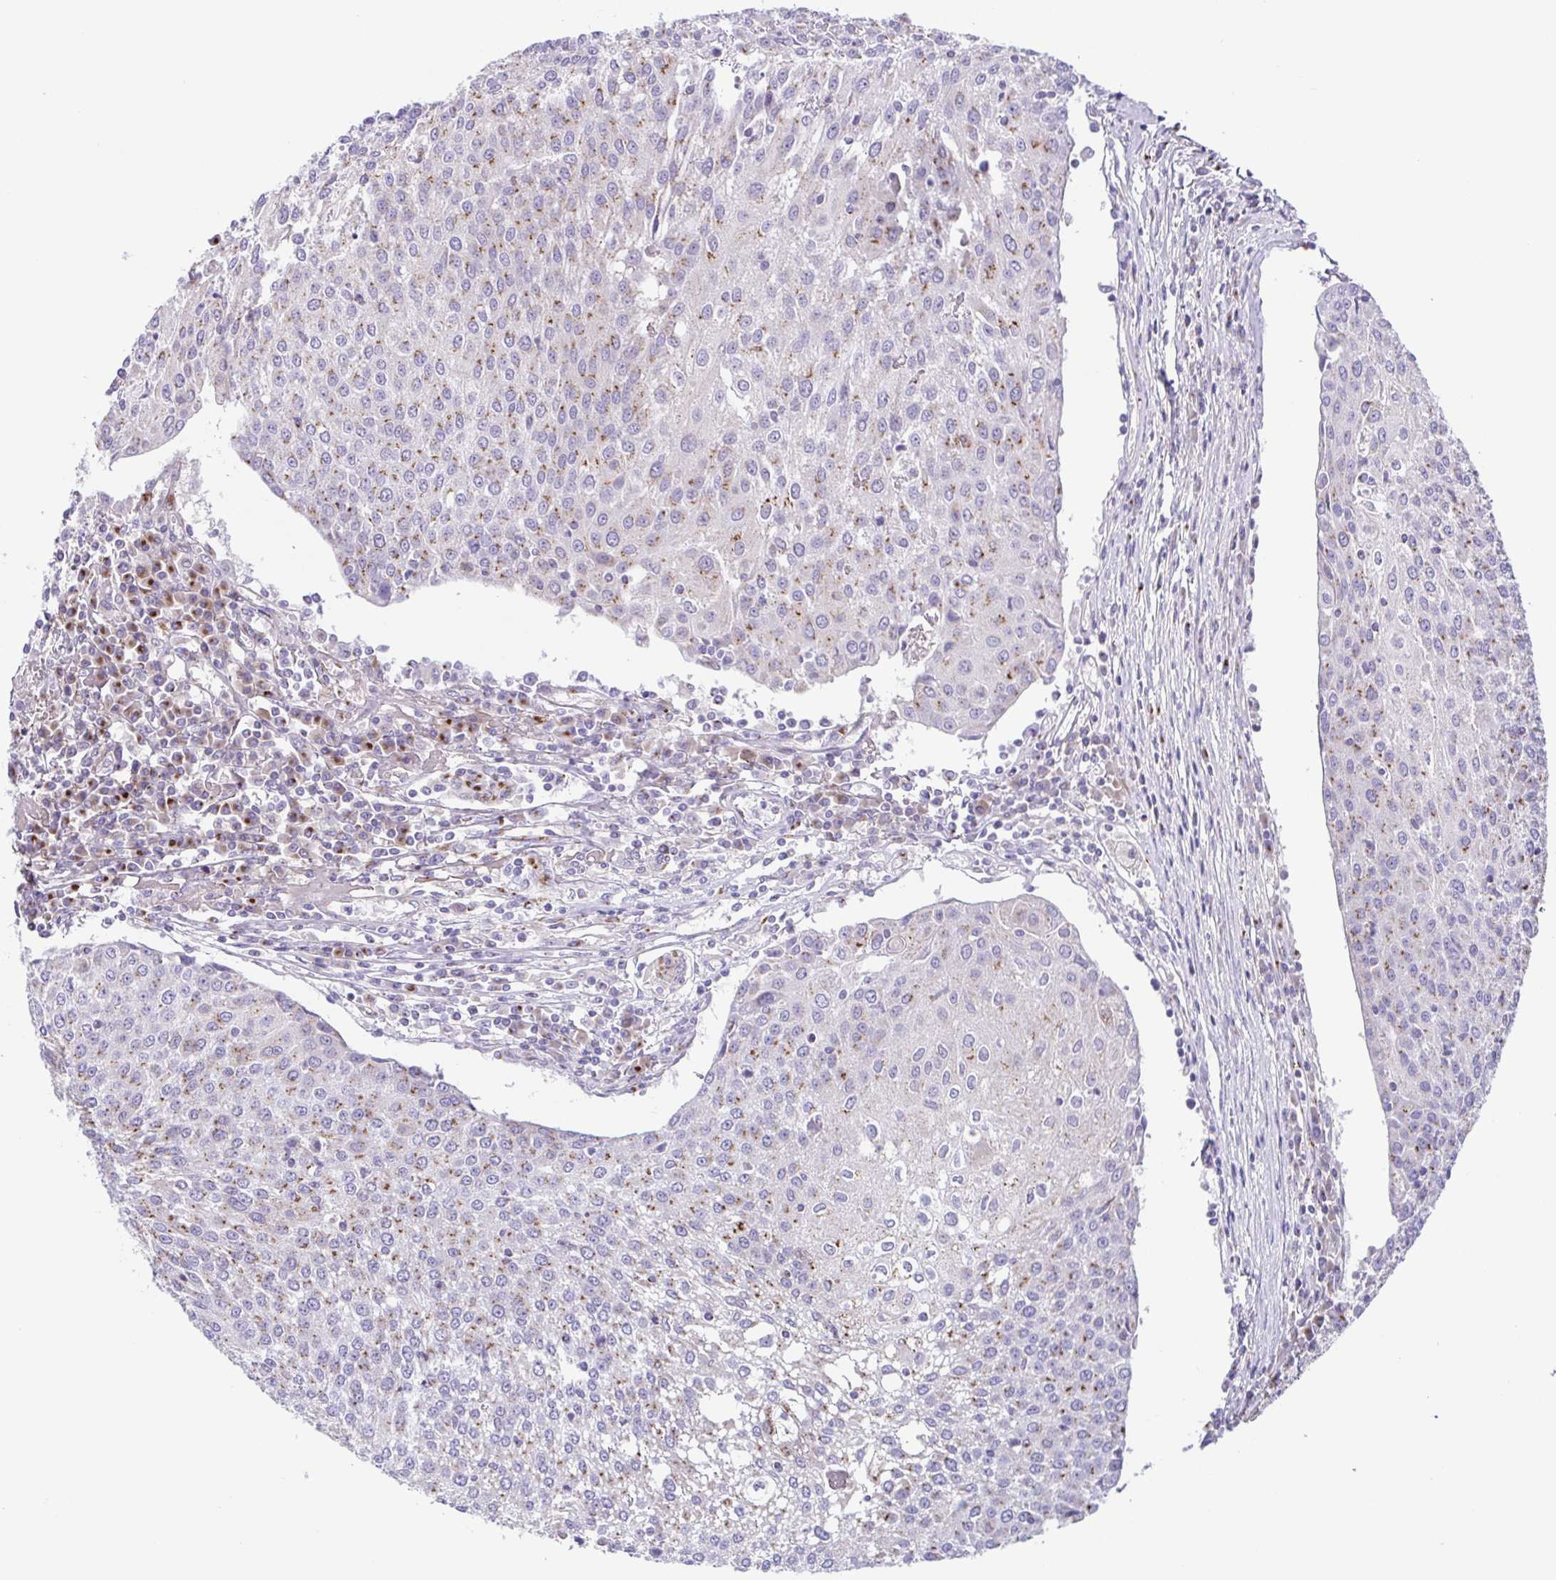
{"staining": {"intensity": "weak", "quantity": "25%-75%", "location": "cytoplasmic/membranous"}, "tissue": "urothelial cancer", "cell_type": "Tumor cells", "image_type": "cancer", "snomed": [{"axis": "morphology", "description": "Urothelial carcinoma, High grade"}, {"axis": "topography", "description": "Urinary bladder"}], "caption": "High-grade urothelial carcinoma tissue shows weak cytoplasmic/membranous expression in approximately 25%-75% of tumor cells, visualized by immunohistochemistry.", "gene": "COL17A1", "patient": {"sex": "female", "age": 85}}